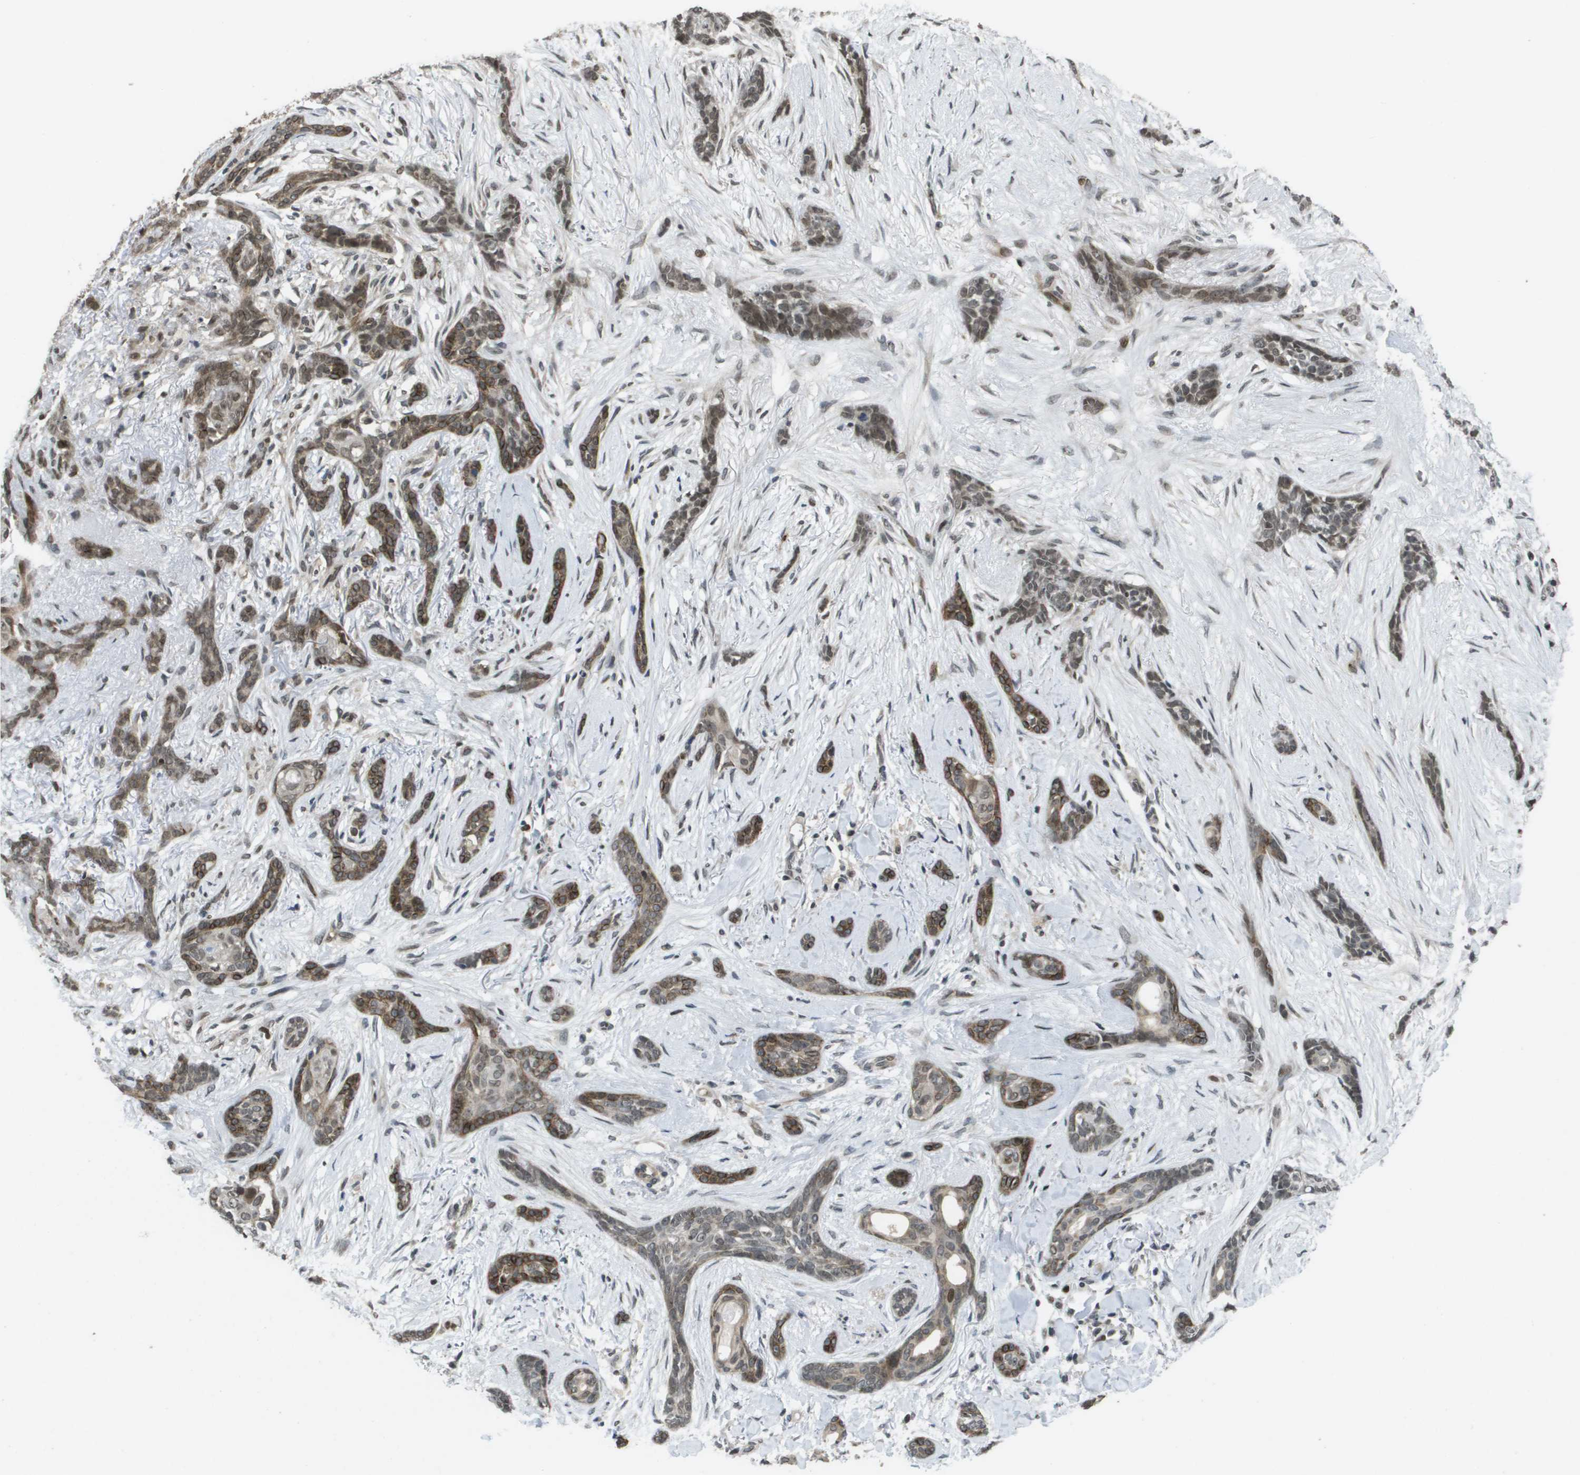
{"staining": {"intensity": "moderate", "quantity": ">75%", "location": "cytoplasmic/membranous,nuclear"}, "tissue": "skin cancer", "cell_type": "Tumor cells", "image_type": "cancer", "snomed": [{"axis": "morphology", "description": "Basal cell carcinoma"}, {"axis": "morphology", "description": "Adnexal tumor, benign"}, {"axis": "topography", "description": "Skin"}], "caption": "Human skin cancer (basal cell carcinoma) stained with a protein marker exhibits moderate staining in tumor cells.", "gene": "KAT5", "patient": {"sex": "female", "age": 42}}